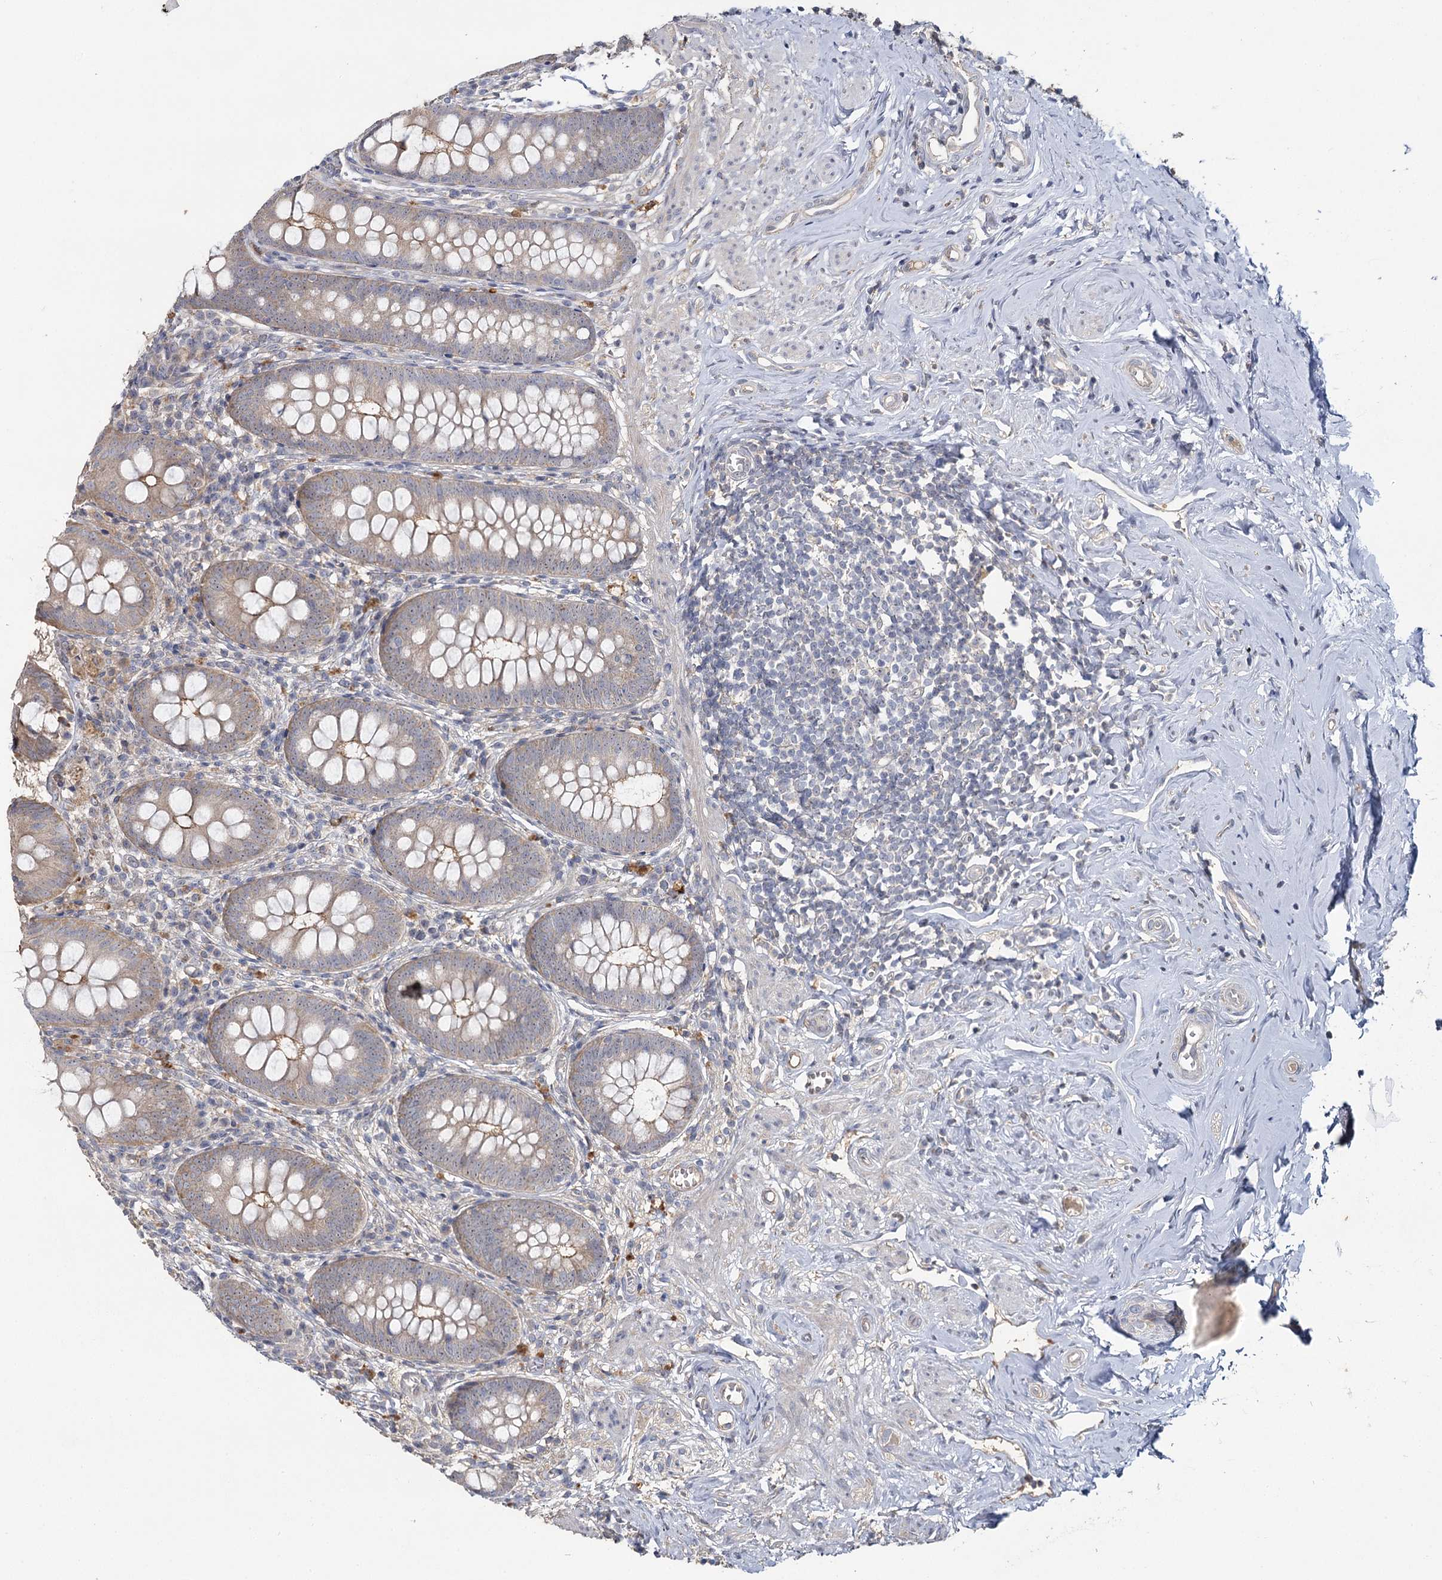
{"staining": {"intensity": "moderate", "quantity": "25%-75%", "location": "cytoplasmic/membranous"}, "tissue": "appendix", "cell_type": "Glandular cells", "image_type": "normal", "snomed": [{"axis": "morphology", "description": "Normal tissue, NOS"}, {"axis": "topography", "description": "Appendix"}], "caption": "Immunohistochemical staining of benign appendix exhibits 25%-75% levels of moderate cytoplasmic/membranous protein staining in about 25%-75% of glandular cells. Using DAB (3,3'-diaminobenzidine) (brown) and hematoxylin (blue) stains, captured at high magnification using brightfield microscopy.", "gene": "ANGPTL5", "patient": {"sex": "female", "age": 51}}